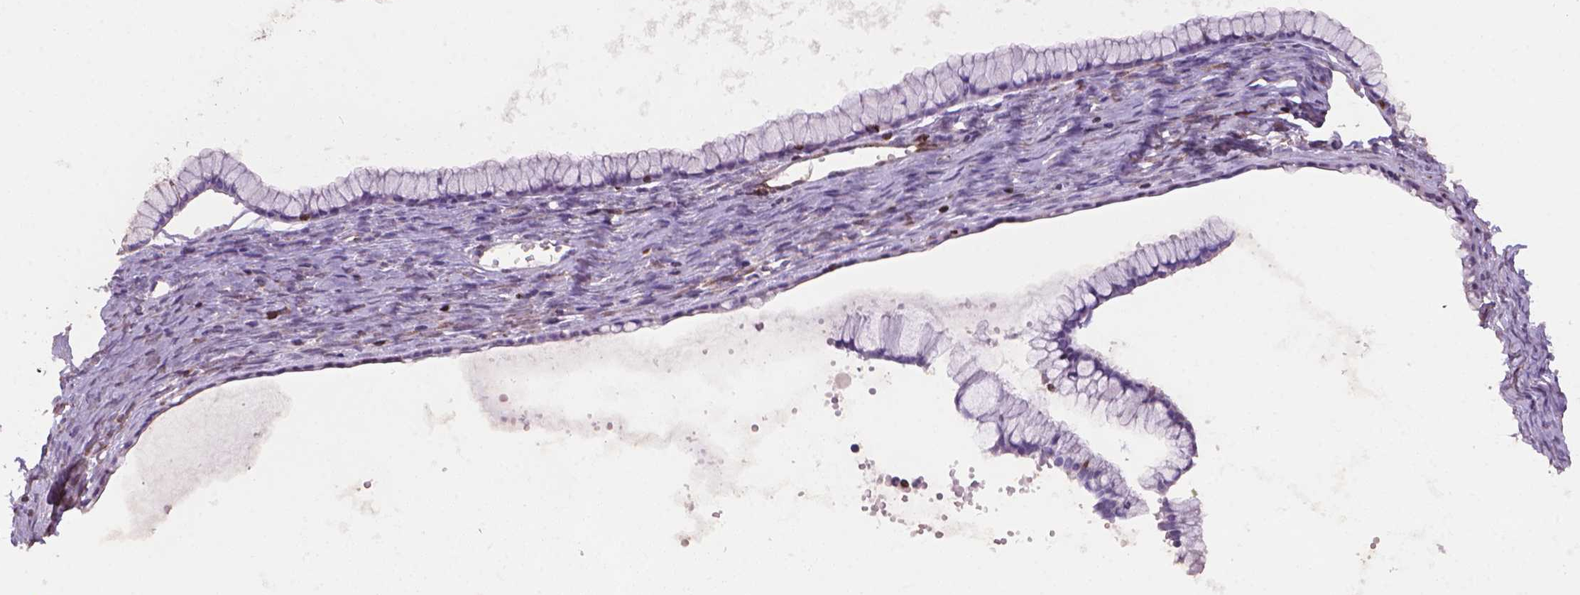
{"staining": {"intensity": "negative", "quantity": "none", "location": "none"}, "tissue": "ovarian cancer", "cell_type": "Tumor cells", "image_type": "cancer", "snomed": [{"axis": "morphology", "description": "Cystadenocarcinoma, mucinous, NOS"}, {"axis": "topography", "description": "Ovary"}], "caption": "Ovarian mucinous cystadenocarcinoma was stained to show a protein in brown. There is no significant expression in tumor cells.", "gene": "BCL2", "patient": {"sex": "female", "age": 41}}